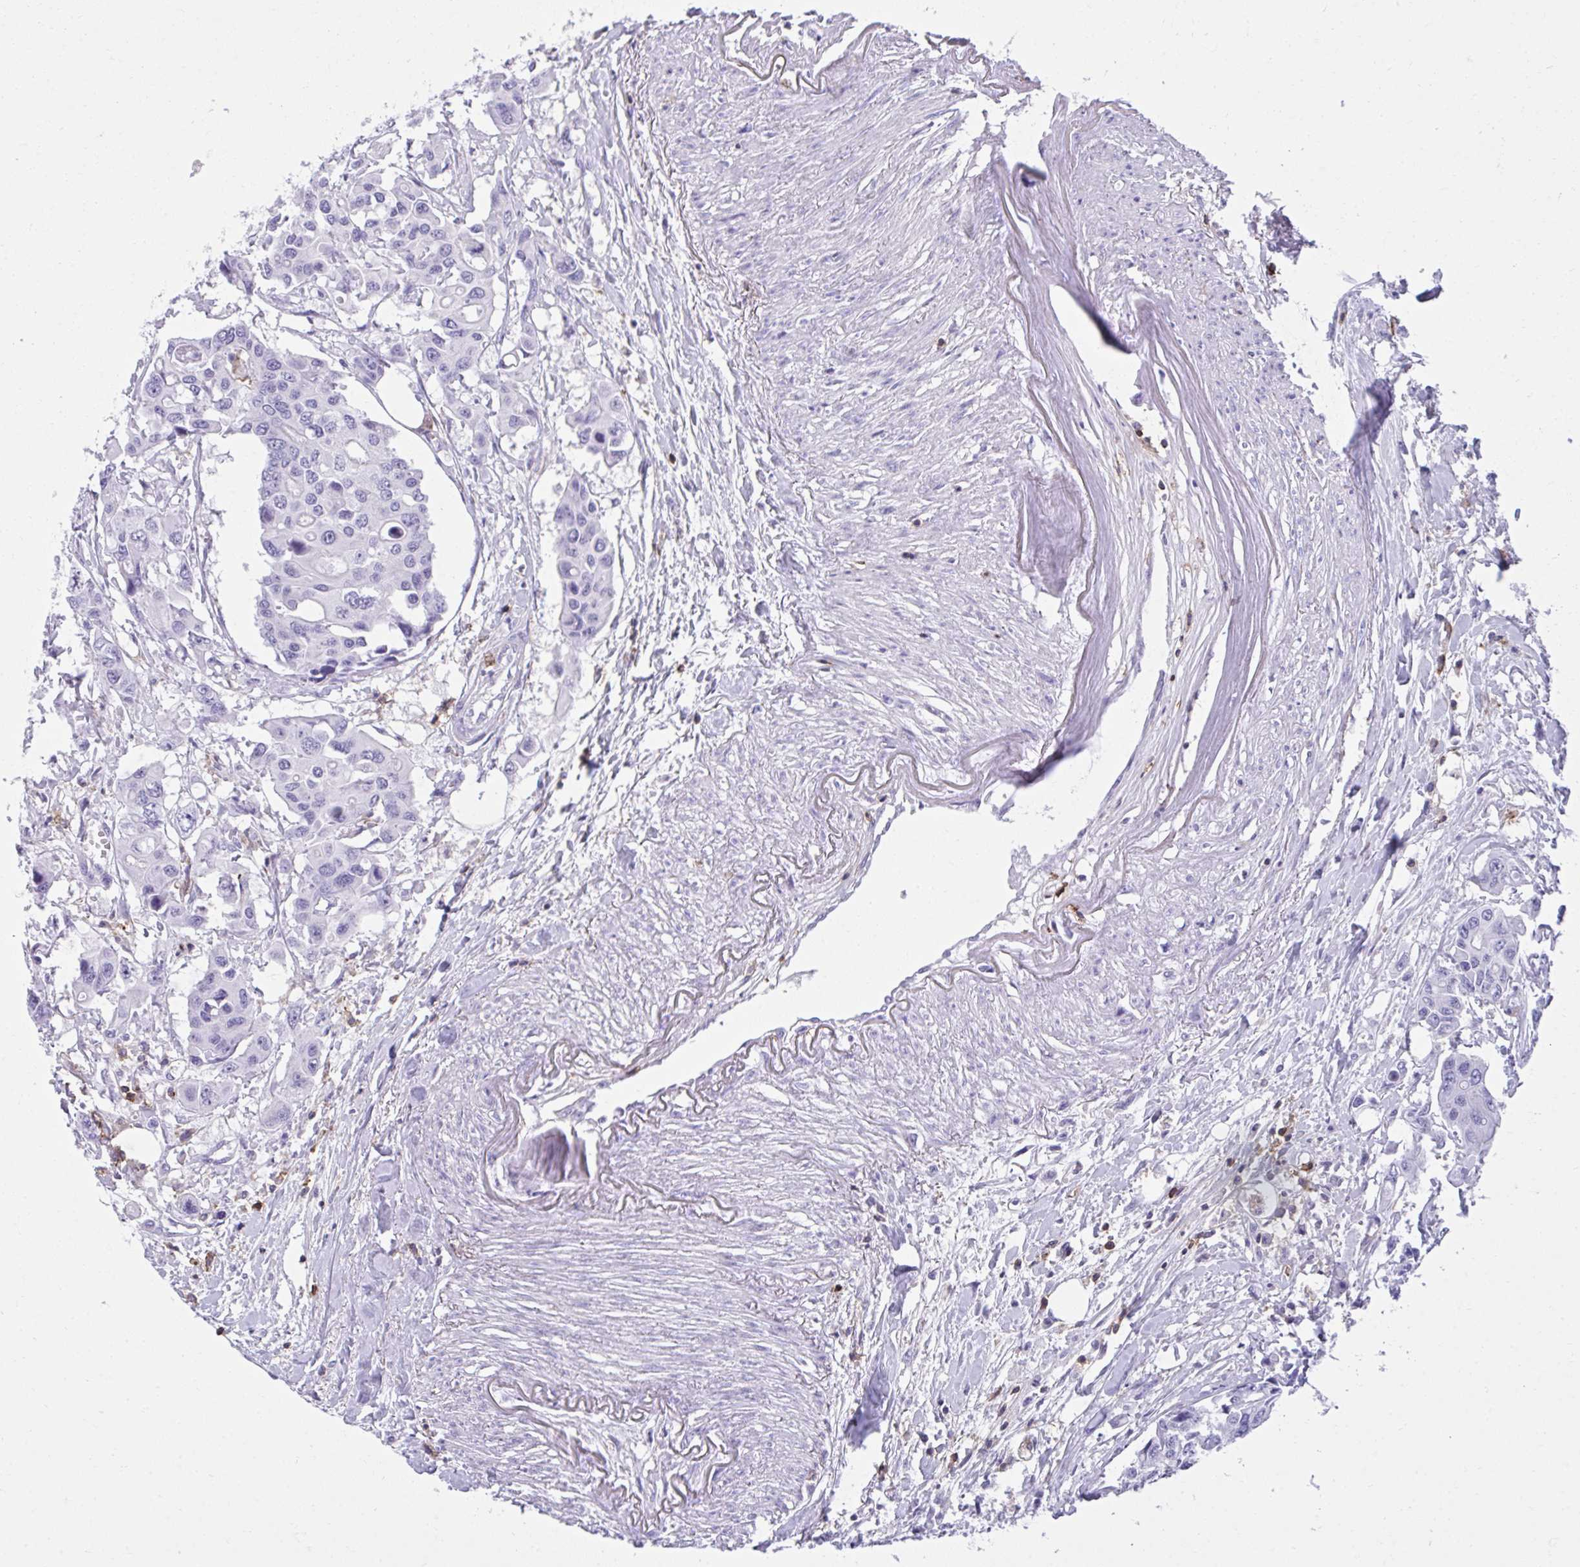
{"staining": {"intensity": "negative", "quantity": "none", "location": "none"}, "tissue": "colorectal cancer", "cell_type": "Tumor cells", "image_type": "cancer", "snomed": [{"axis": "morphology", "description": "Adenocarcinoma, NOS"}, {"axis": "topography", "description": "Colon"}], "caption": "The micrograph demonstrates no staining of tumor cells in colorectal cancer. The staining was performed using DAB (3,3'-diaminobenzidine) to visualize the protein expression in brown, while the nuclei were stained in blue with hematoxylin (Magnification: 20x).", "gene": "SPN", "patient": {"sex": "male", "age": 77}}